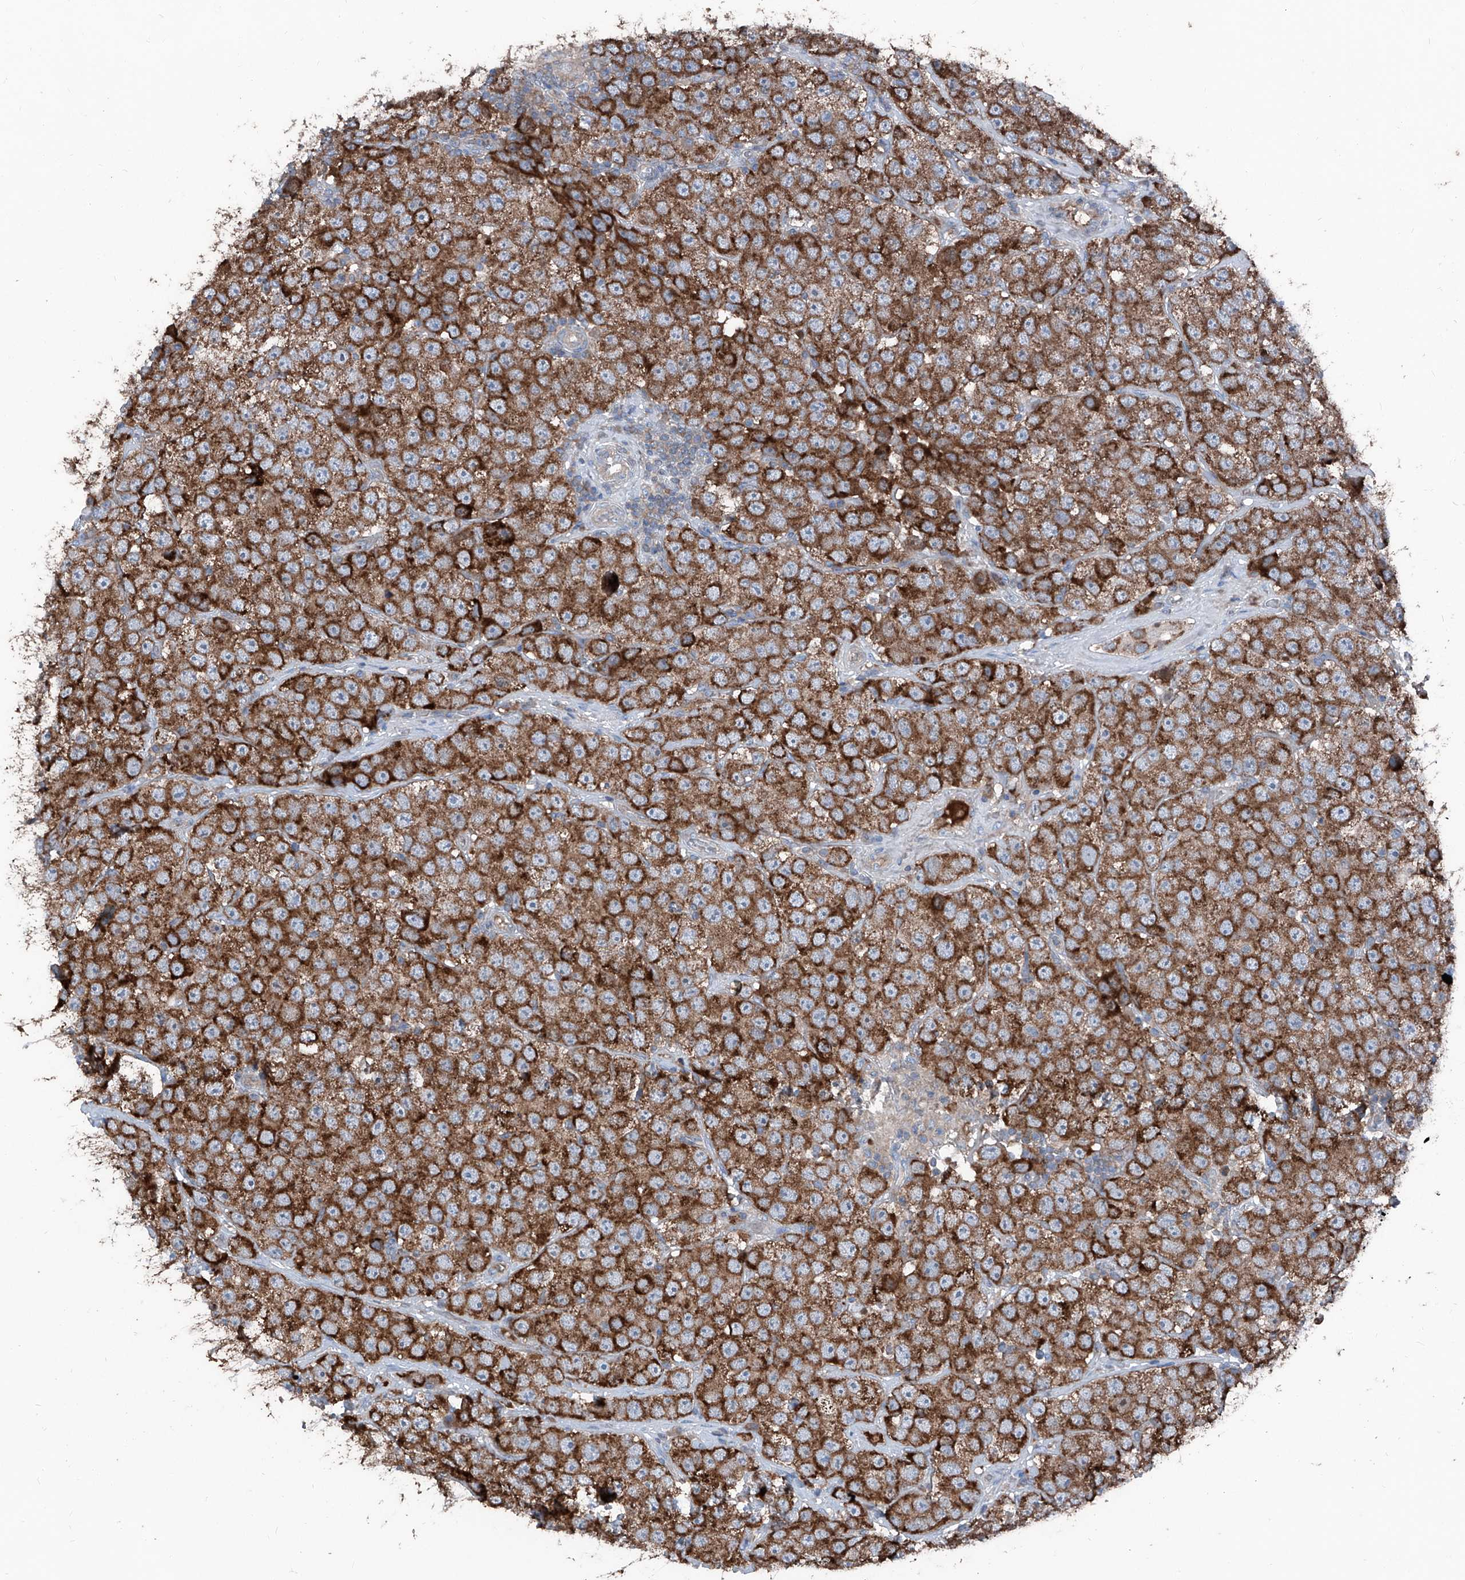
{"staining": {"intensity": "strong", "quantity": ">75%", "location": "cytoplasmic/membranous"}, "tissue": "testis cancer", "cell_type": "Tumor cells", "image_type": "cancer", "snomed": [{"axis": "morphology", "description": "Seminoma, NOS"}, {"axis": "topography", "description": "Testis"}], "caption": "Immunohistochemical staining of testis seminoma reveals strong cytoplasmic/membranous protein staining in approximately >75% of tumor cells. The staining is performed using DAB brown chromogen to label protein expression. The nuclei are counter-stained blue using hematoxylin.", "gene": "GPAT3", "patient": {"sex": "male", "age": 28}}